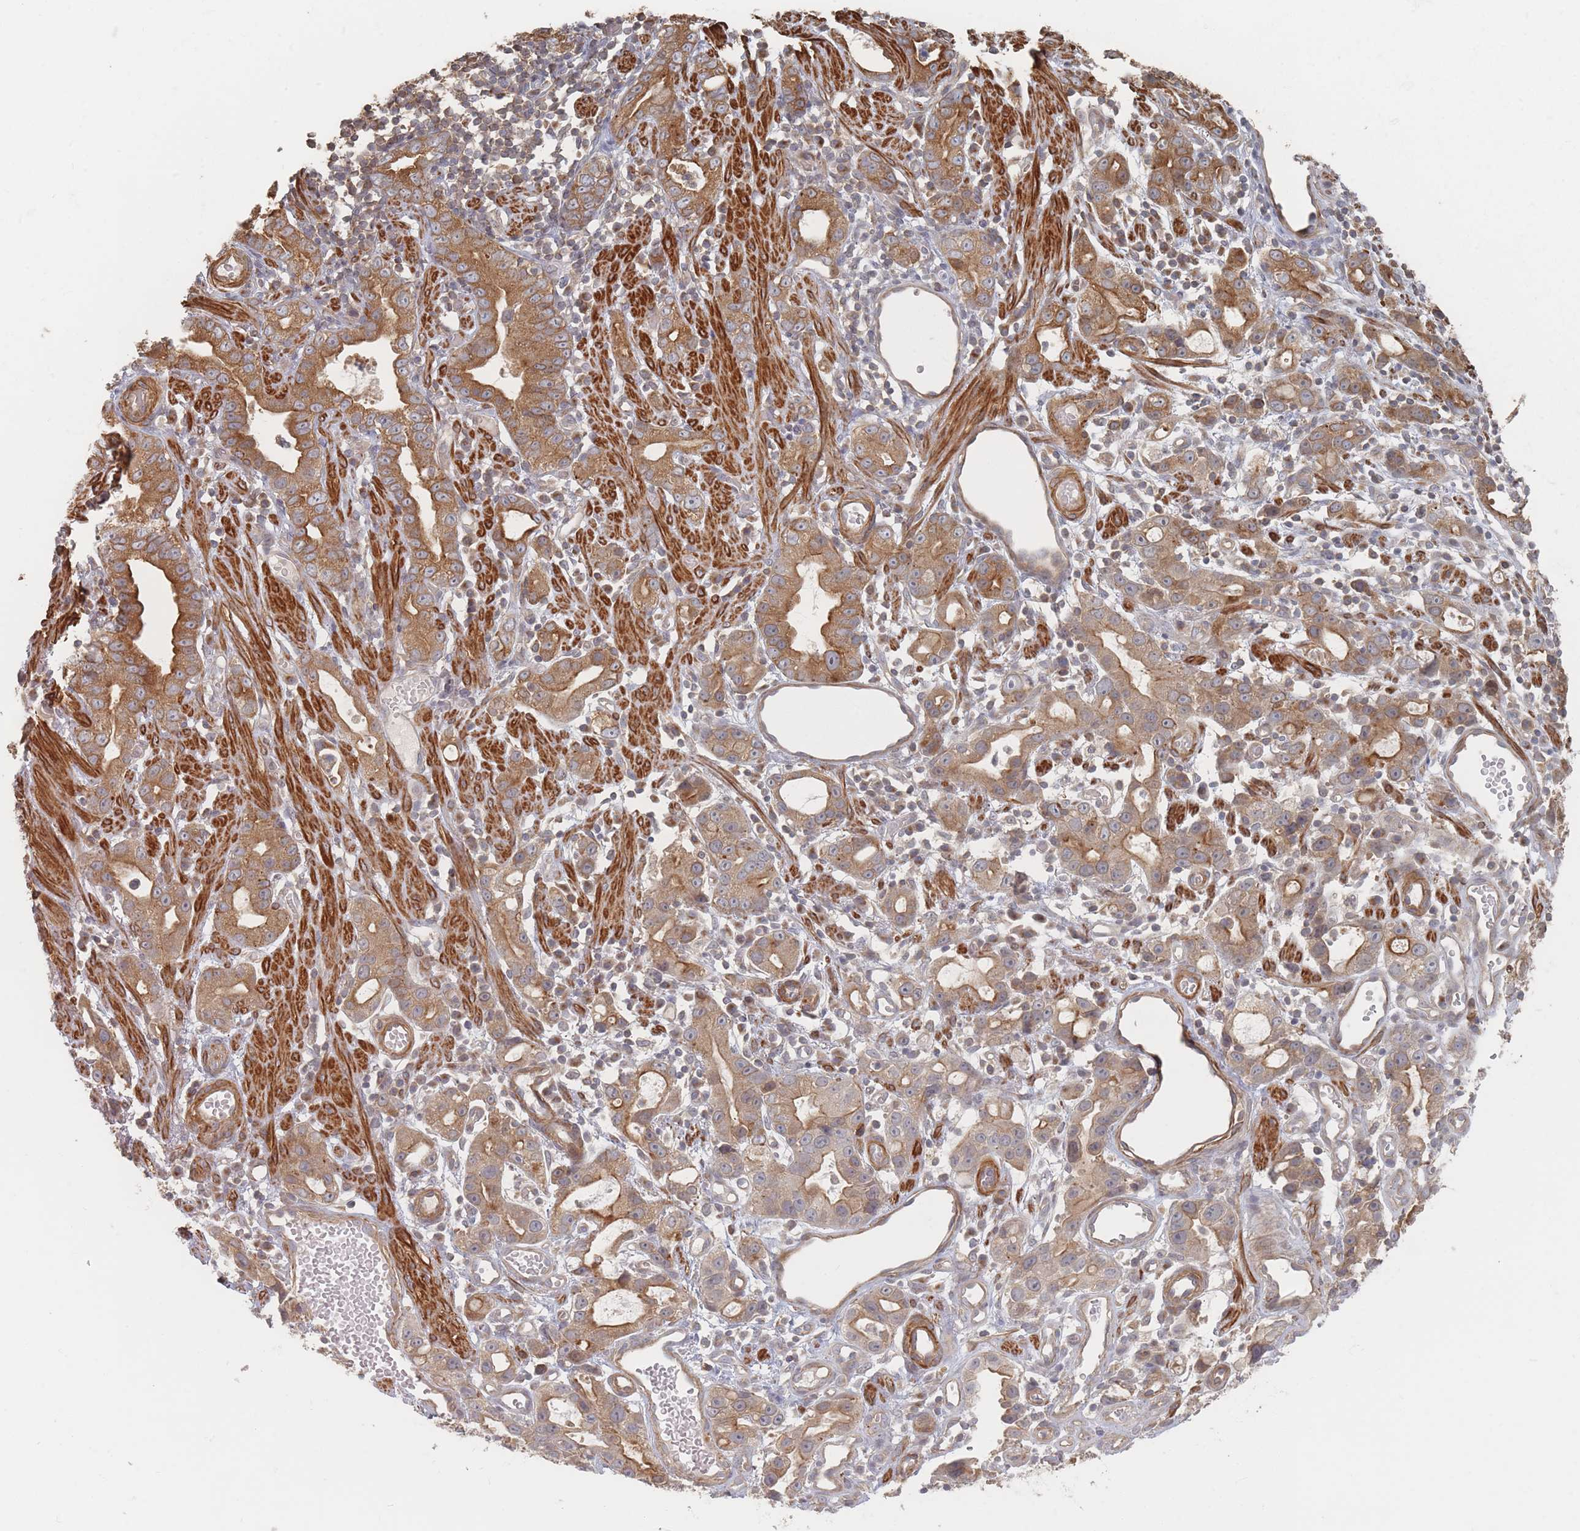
{"staining": {"intensity": "moderate", "quantity": ">75%", "location": "cytoplasmic/membranous"}, "tissue": "stomach cancer", "cell_type": "Tumor cells", "image_type": "cancer", "snomed": [{"axis": "morphology", "description": "Adenocarcinoma, NOS"}, {"axis": "topography", "description": "Stomach"}], "caption": "Protein expression analysis of human stomach adenocarcinoma reveals moderate cytoplasmic/membranous positivity in approximately >75% of tumor cells.", "gene": "GLE1", "patient": {"sex": "male", "age": 55}}